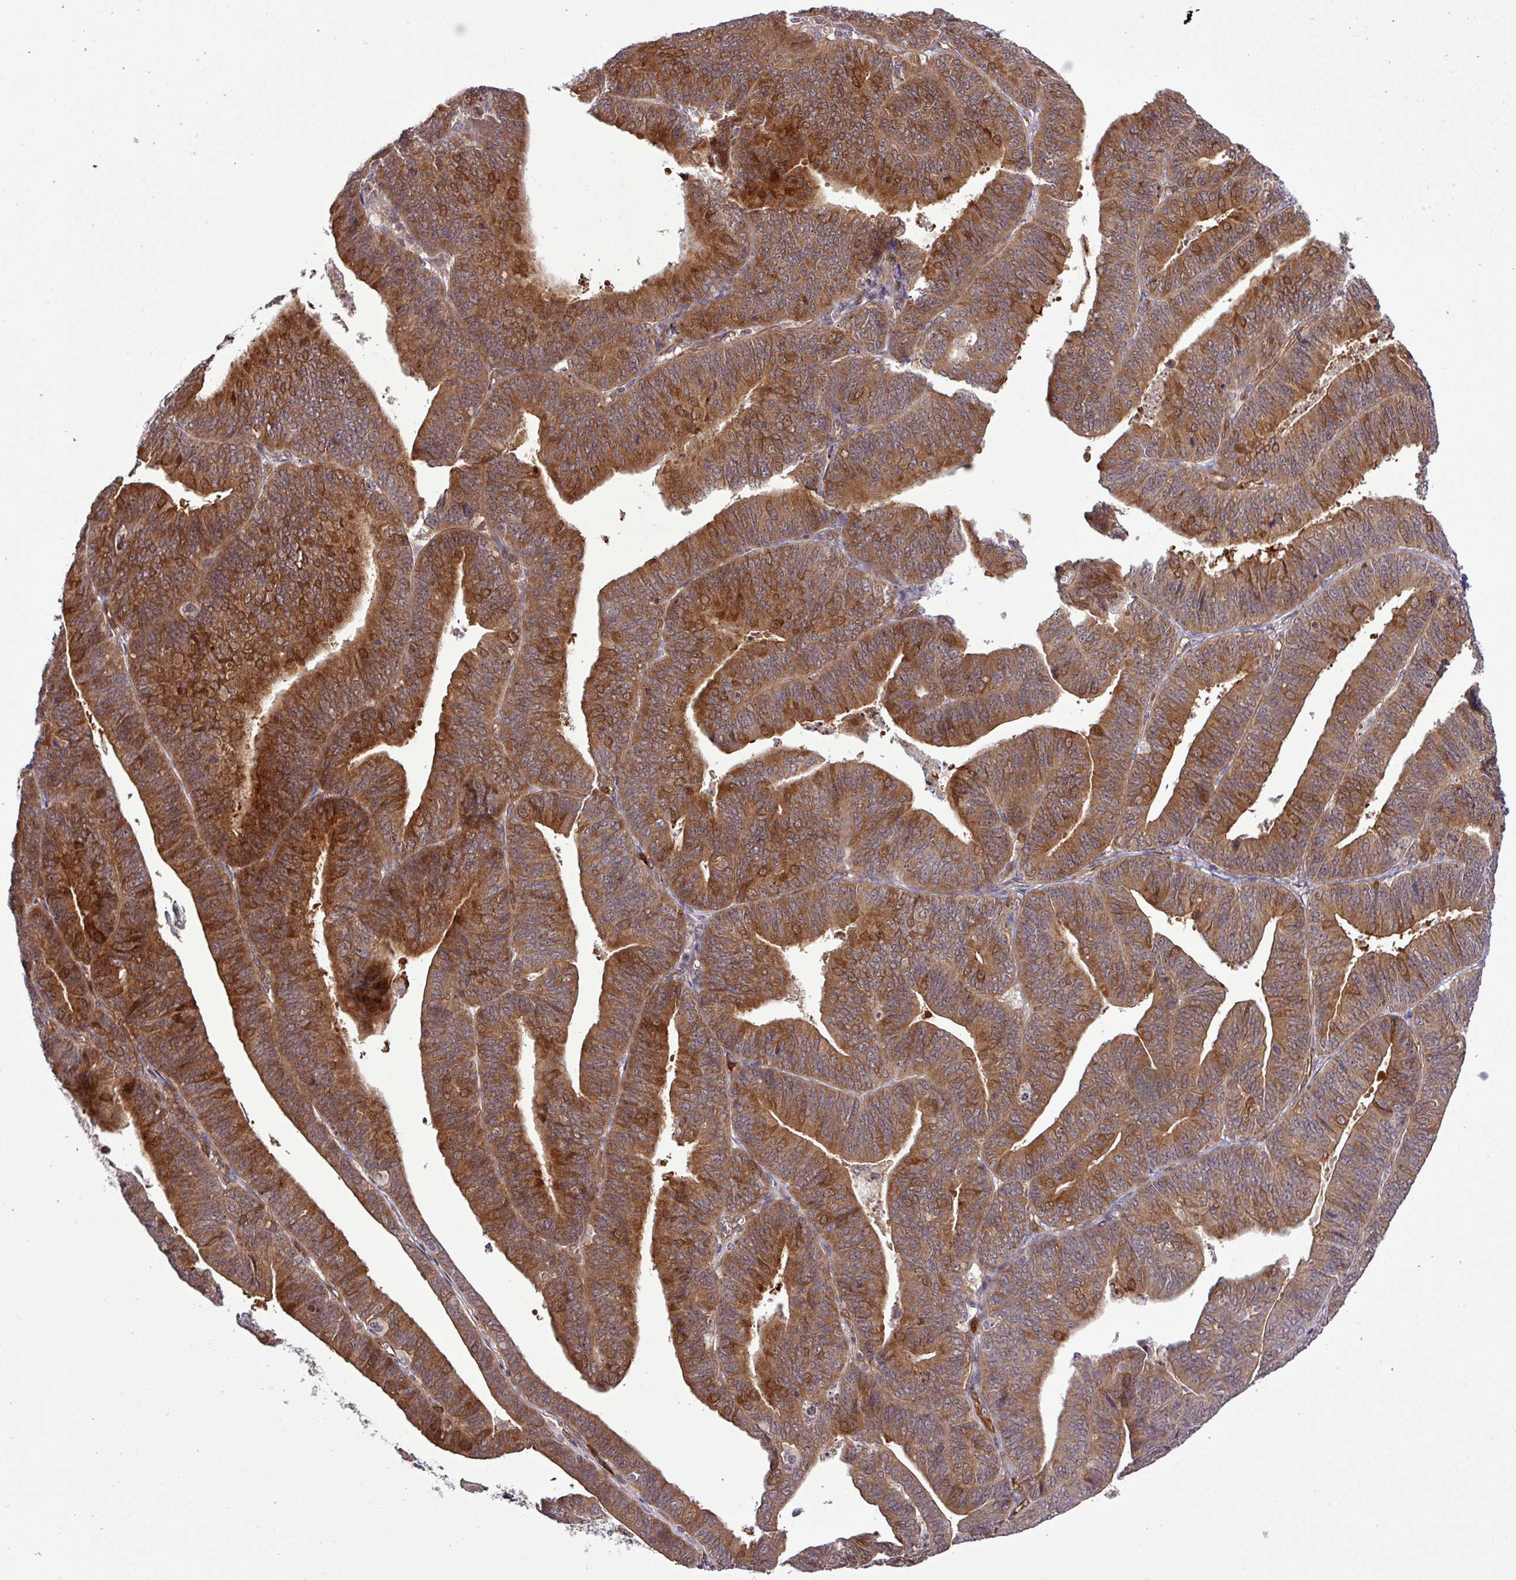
{"staining": {"intensity": "moderate", "quantity": ">75%", "location": "cytoplasmic/membranous,nuclear"}, "tissue": "endometrial cancer", "cell_type": "Tumor cells", "image_type": "cancer", "snomed": [{"axis": "morphology", "description": "Adenocarcinoma, NOS"}, {"axis": "topography", "description": "Endometrium"}], "caption": "Human endometrial adenocarcinoma stained with a brown dye displays moderate cytoplasmic/membranous and nuclear positive expression in about >75% of tumor cells.", "gene": "CARHSP1", "patient": {"sex": "female", "age": 73}}